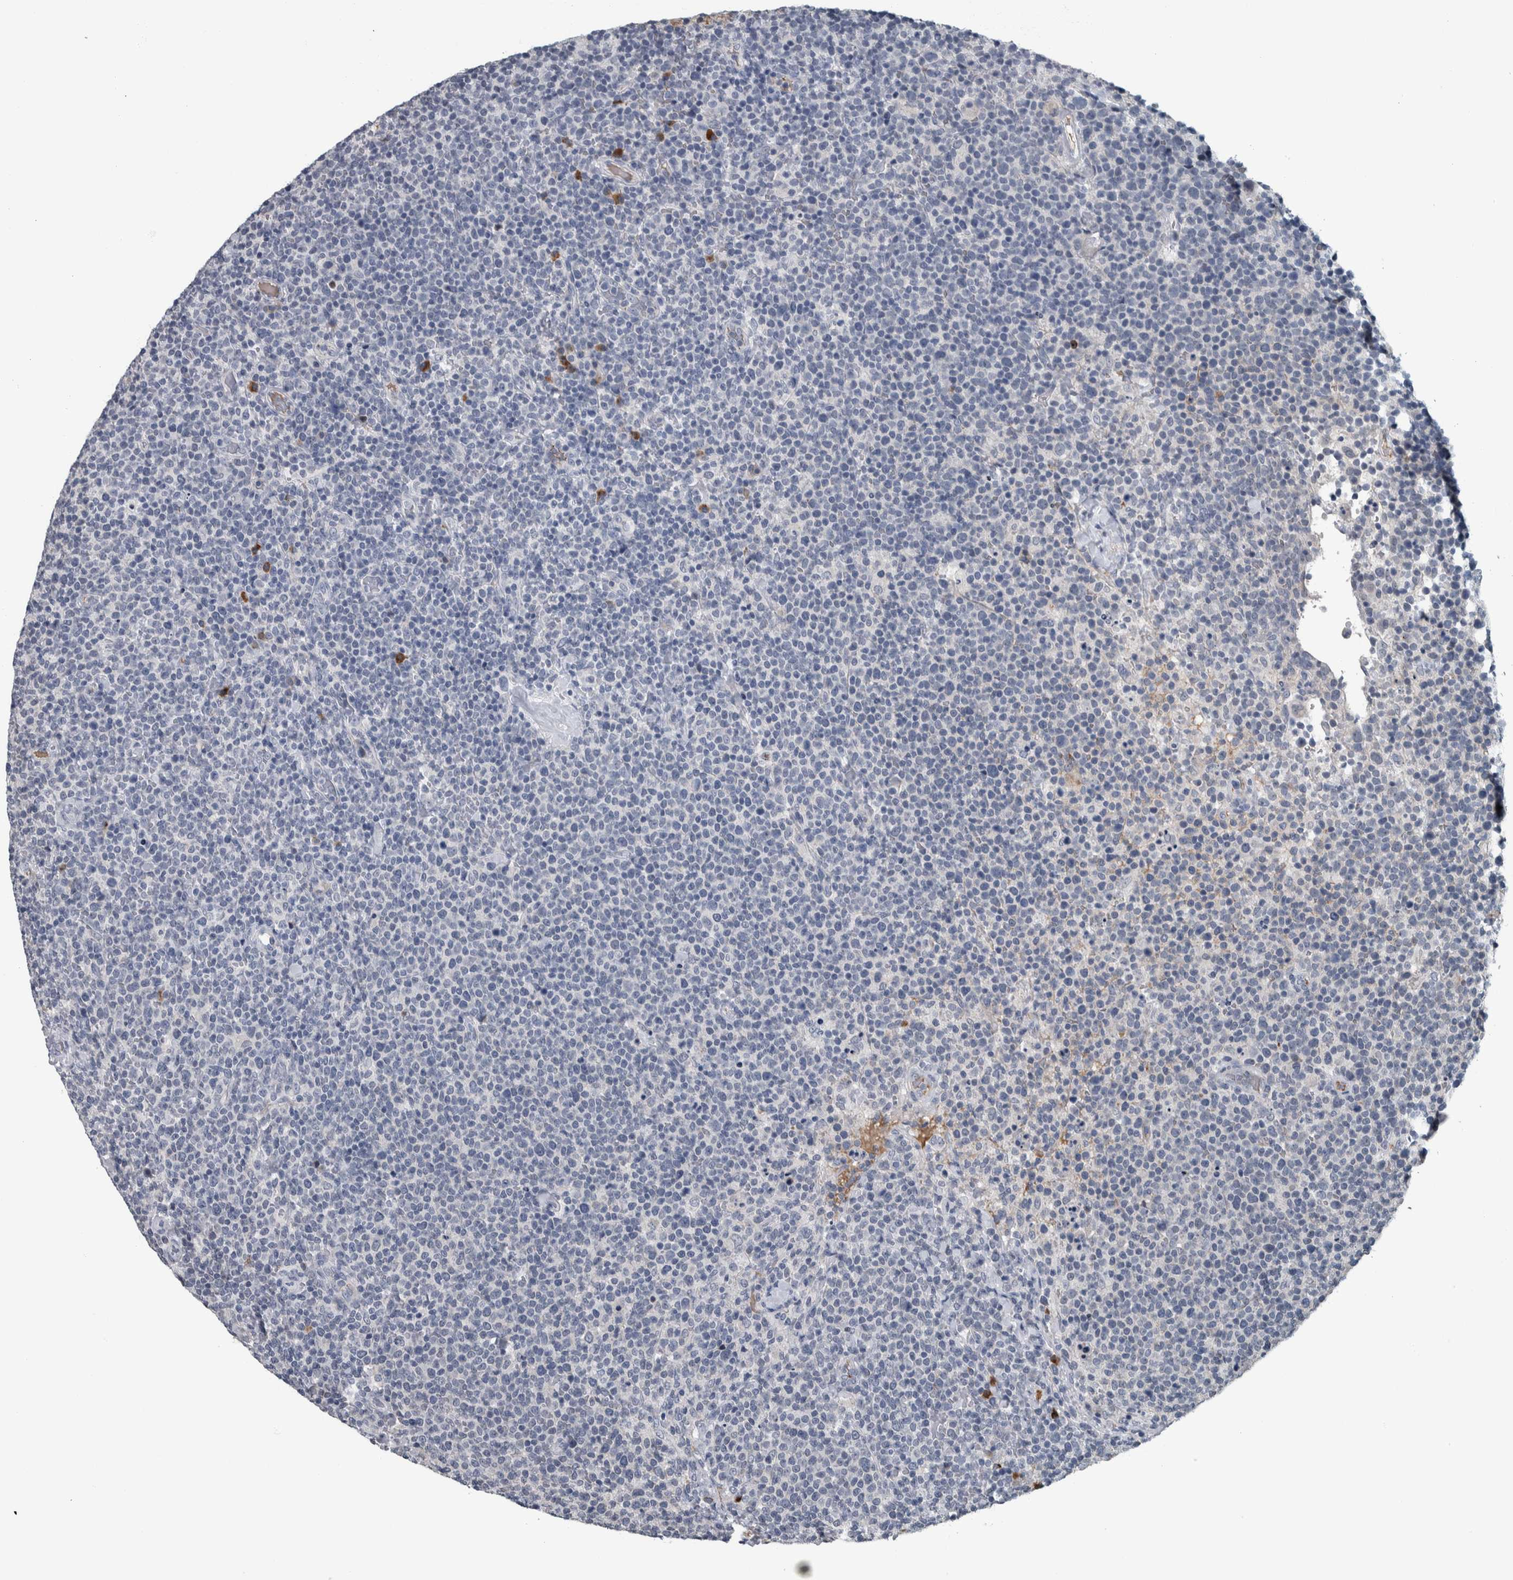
{"staining": {"intensity": "negative", "quantity": "none", "location": "none"}, "tissue": "lymphoma", "cell_type": "Tumor cells", "image_type": "cancer", "snomed": [{"axis": "morphology", "description": "Malignant lymphoma, non-Hodgkin's type, High grade"}, {"axis": "topography", "description": "Lymph node"}], "caption": "Immunohistochemistry photomicrograph of neoplastic tissue: human lymphoma stained with DAB displays no significant protein staining in tumor cells.", "gene": "CAVIN4", "patient": {"sex": "male", "age": 61}}